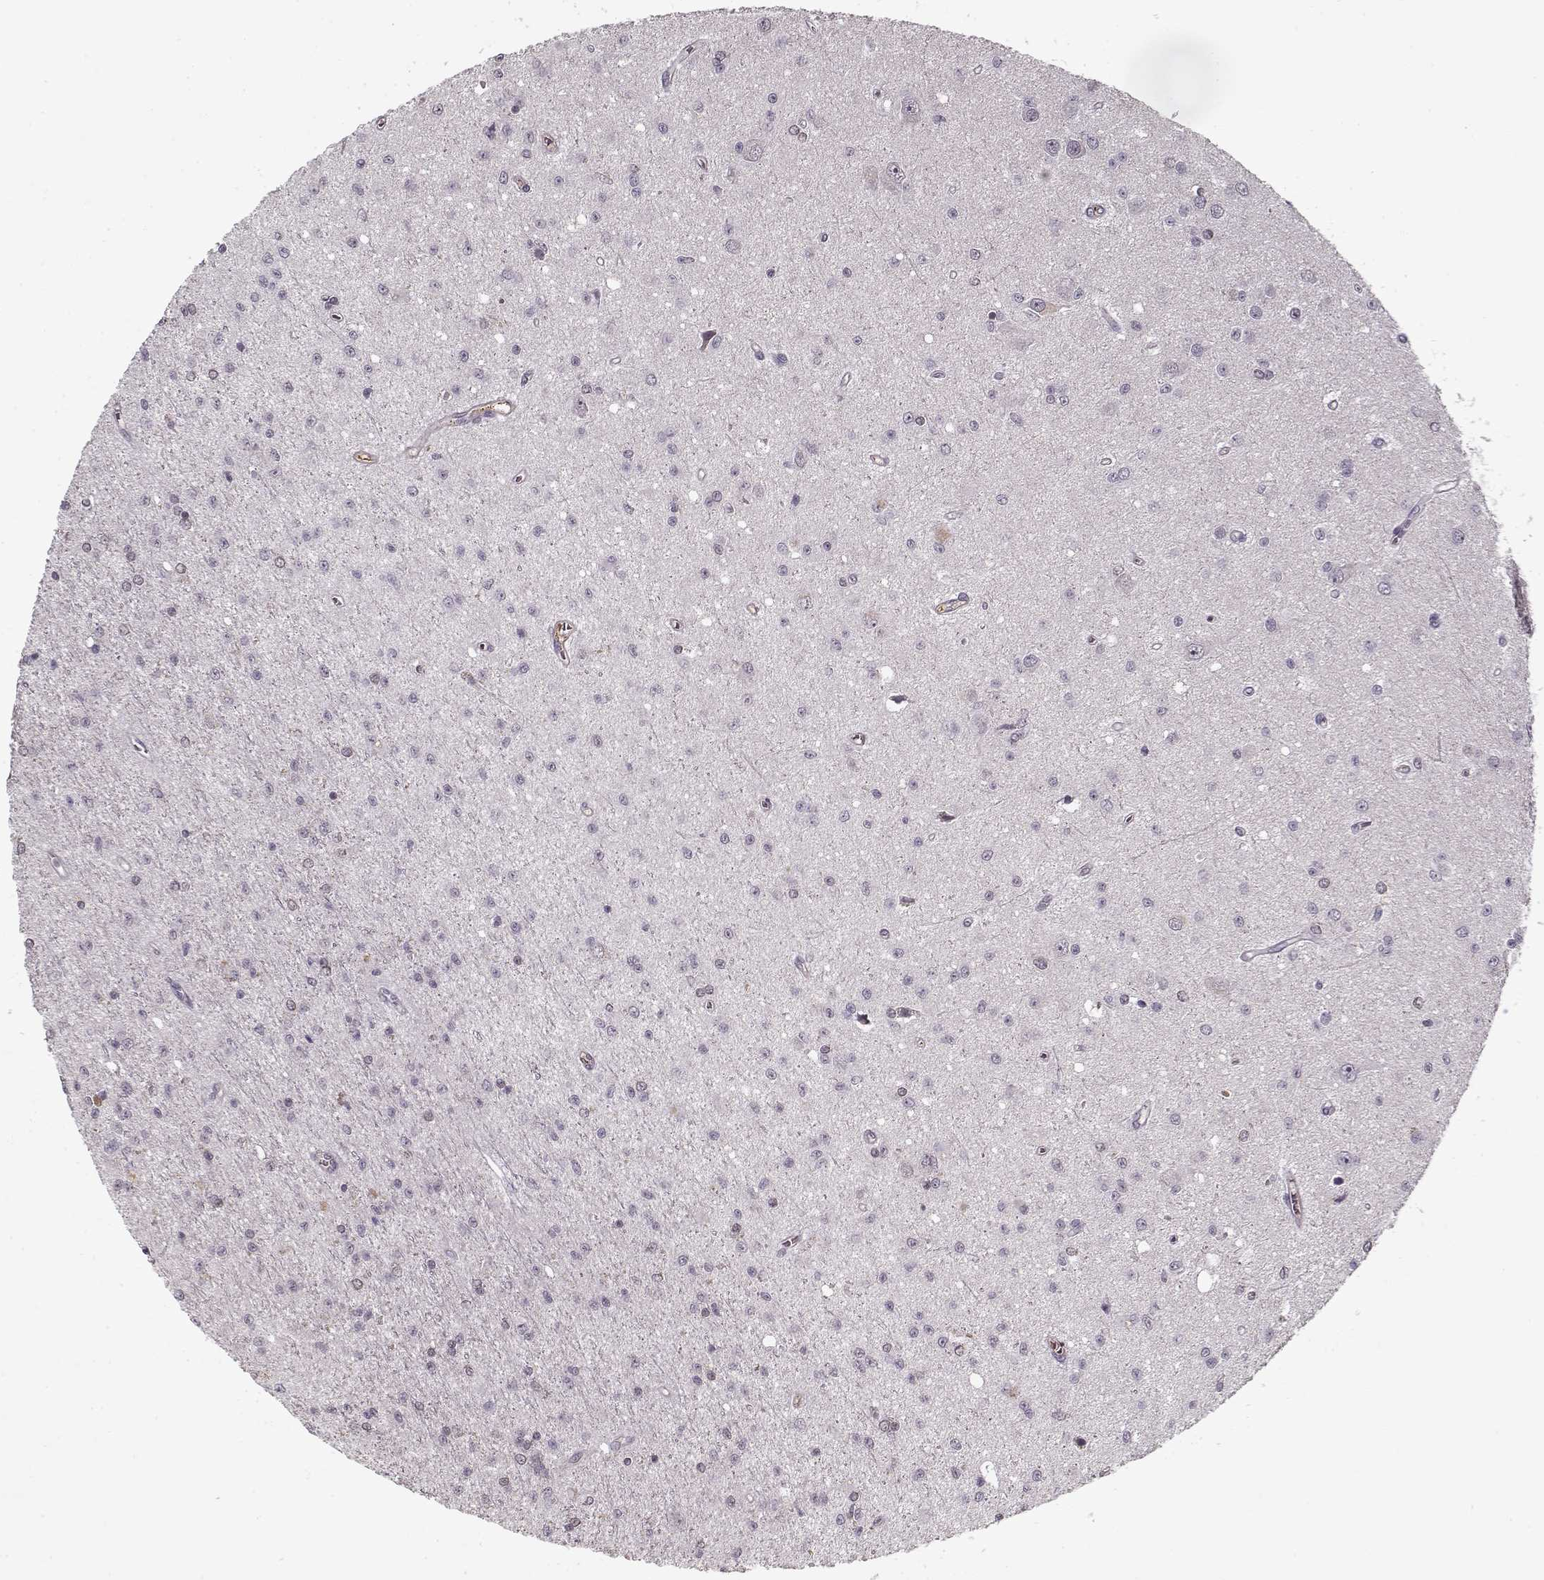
{"staining": {"intensity": "negative", "quantity": "none", "location": "none"}, "tissue": "glioma", "cell_type": "Tumor cells", "image_type": "cancer", "snomed": [{"axis": "morphology", "description": "Glioma, malignant, Low grade"}, {"axis": "topography", "description": "Brain"}], "caption": "A histopathology image of glioma stained for a protein exhibits no brown staining in tumor cells.", "gene": "AFM", "patient": {"sex": "female", "age": 45}}